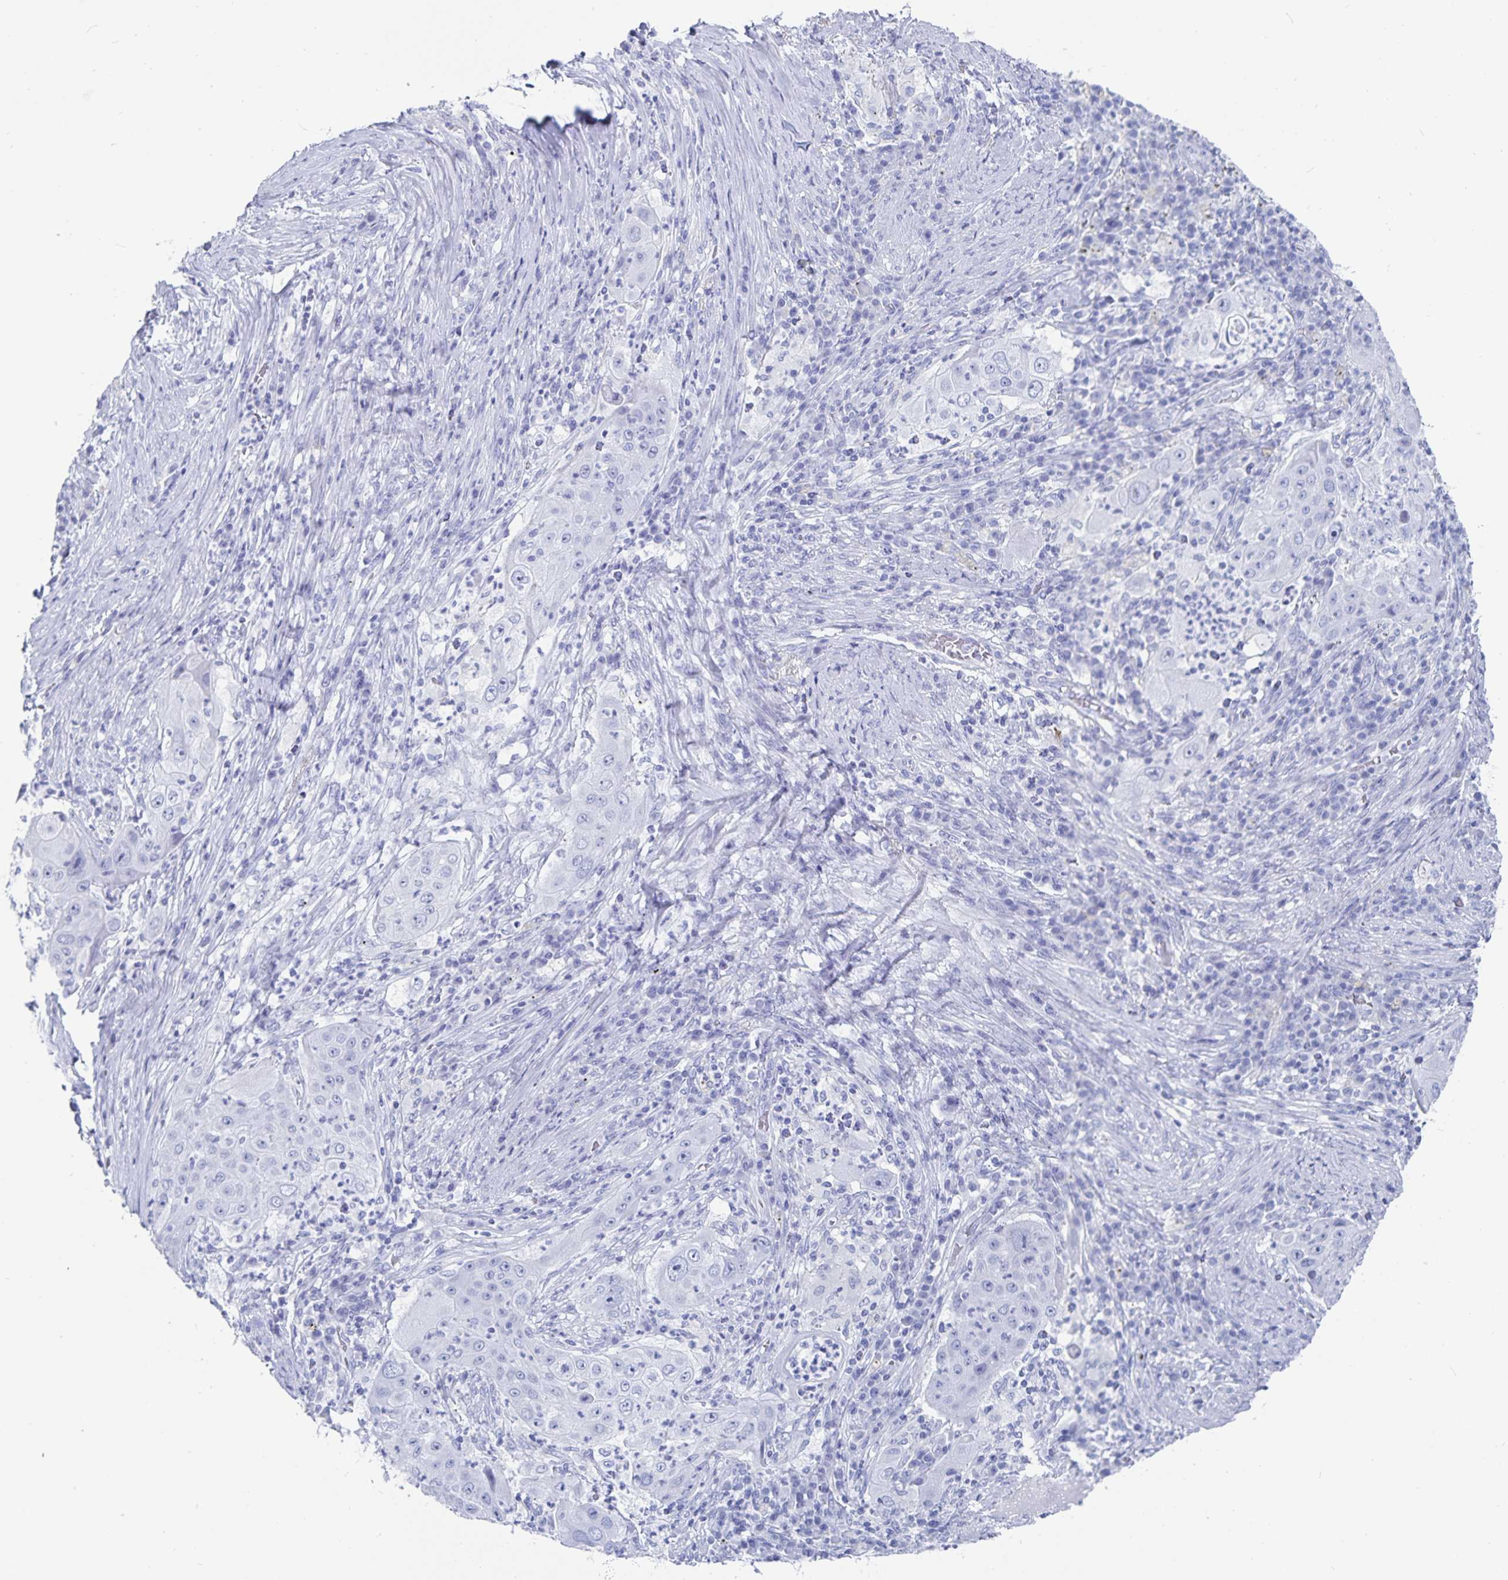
{"staining": {"intensity": "negative", "quantity": "none", "location": "none"}, "tissue": "lung cancer", "cell_type": "Tumor cells", "image_type": "cancer", "snomed": [{"axis": "morphology", "description": "Squamous cell carcinoma, NOS"}, {"axis": "topography", "description": "Lung"}], "caption": "A photomicrograph of squamous cell carcinoma (lung) stained for a protein exhibits no brown staining in tumor cells.", "gene": "C19orf73", "patient": {"sex": "female", "age": 59}}